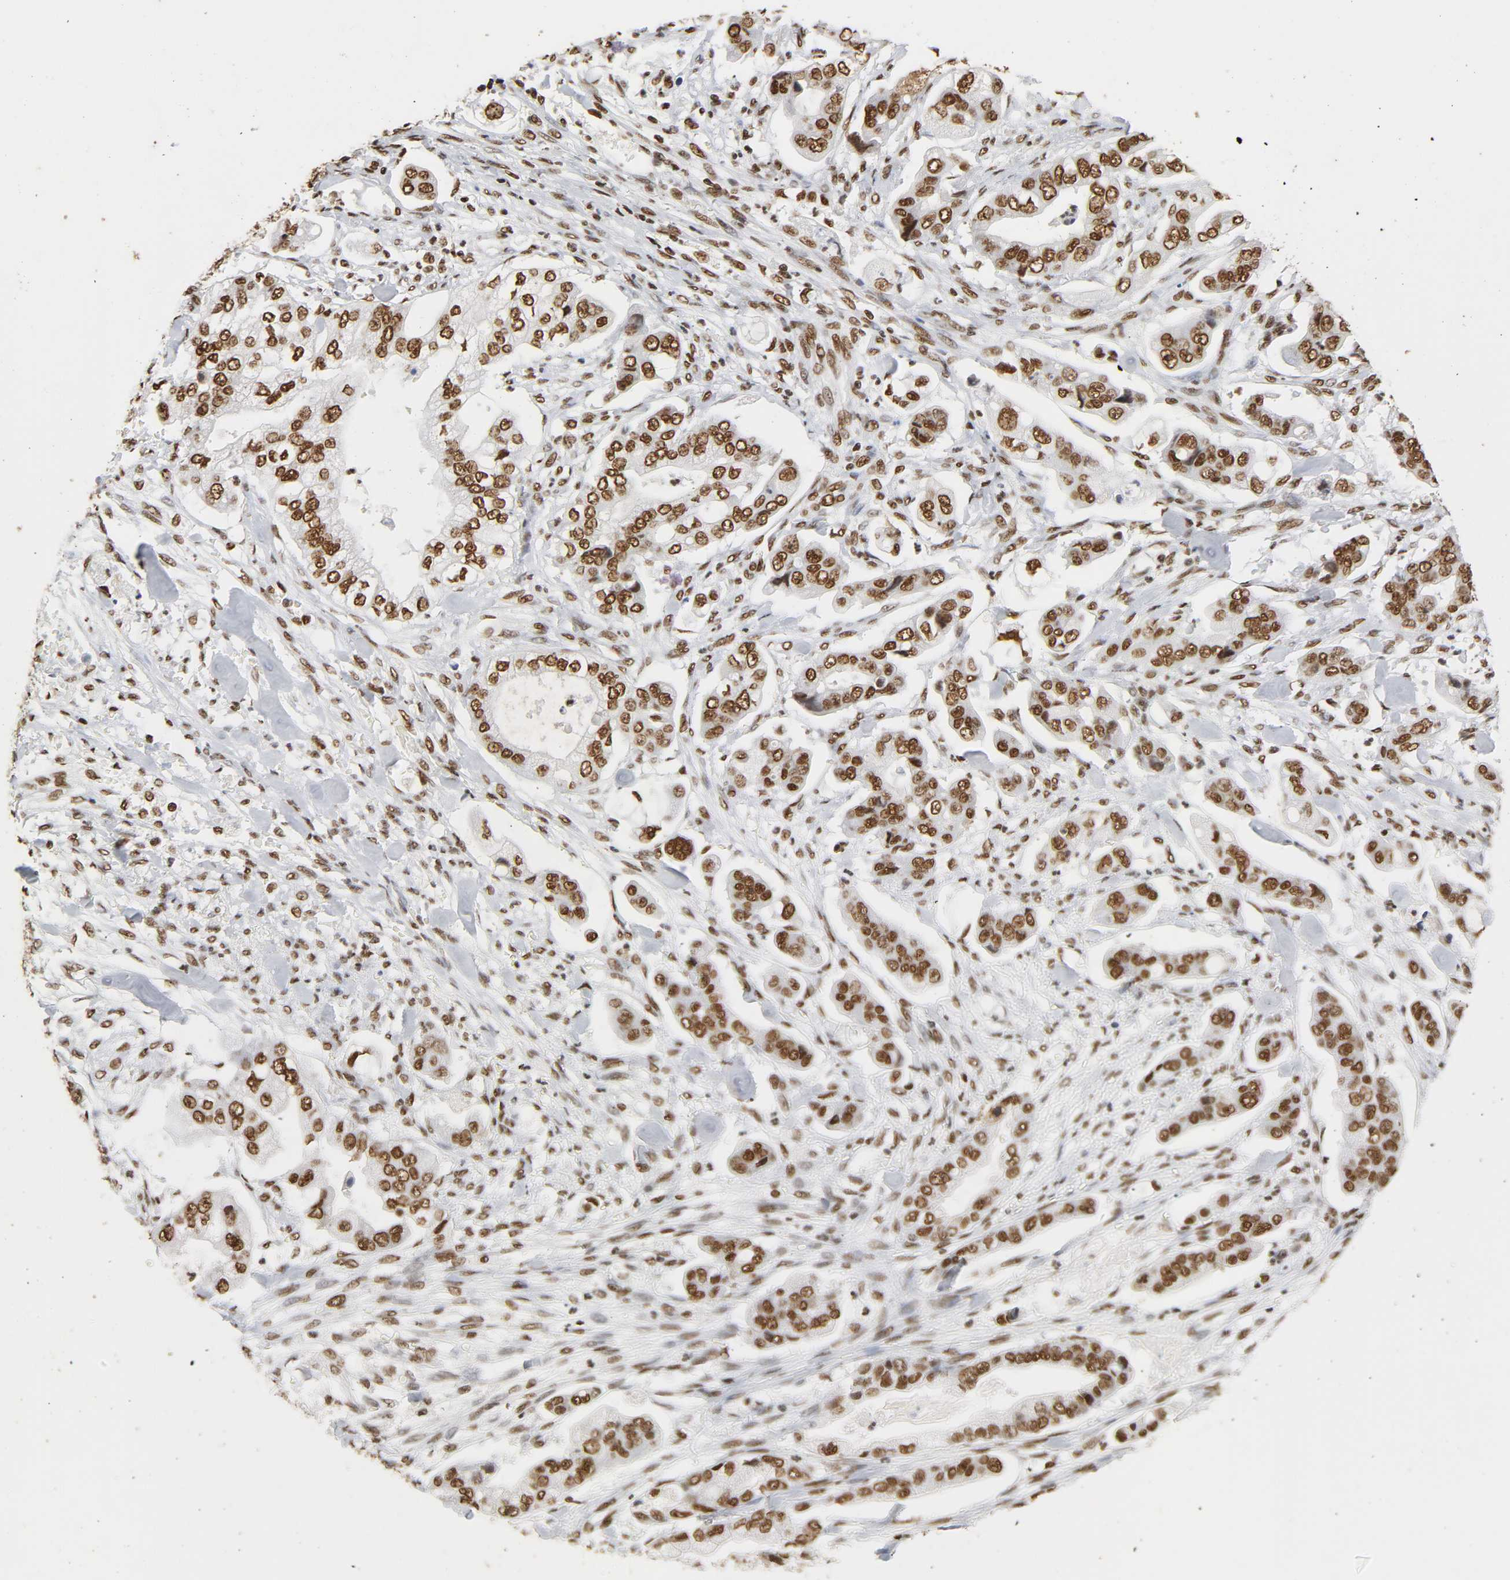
{"staining": {"intensity": "strong", "quantity": ">75%", "location": "nuclear"}, "tissue": "stomach cancer", "cell_type": "Tumor cells", "image_type": "cancer", "snomed": [{"axis": "morphology", "description": "Adenocarcinoma, NOS"}, {"axis": "topography", "description": "Stomach"}], "caption": "IHC staining of stomach cancer, which exhibits high levels of strong nuclear staining in approximately >75% of tumor cells indicating strong nuclear protein expression. The staining was performed using DAB (brown) for protein detection and nuclei were counterstained in hematoxylin (blue).", "gene": "HNRNPC", "patient": {"sex": "male", "age": 62}}